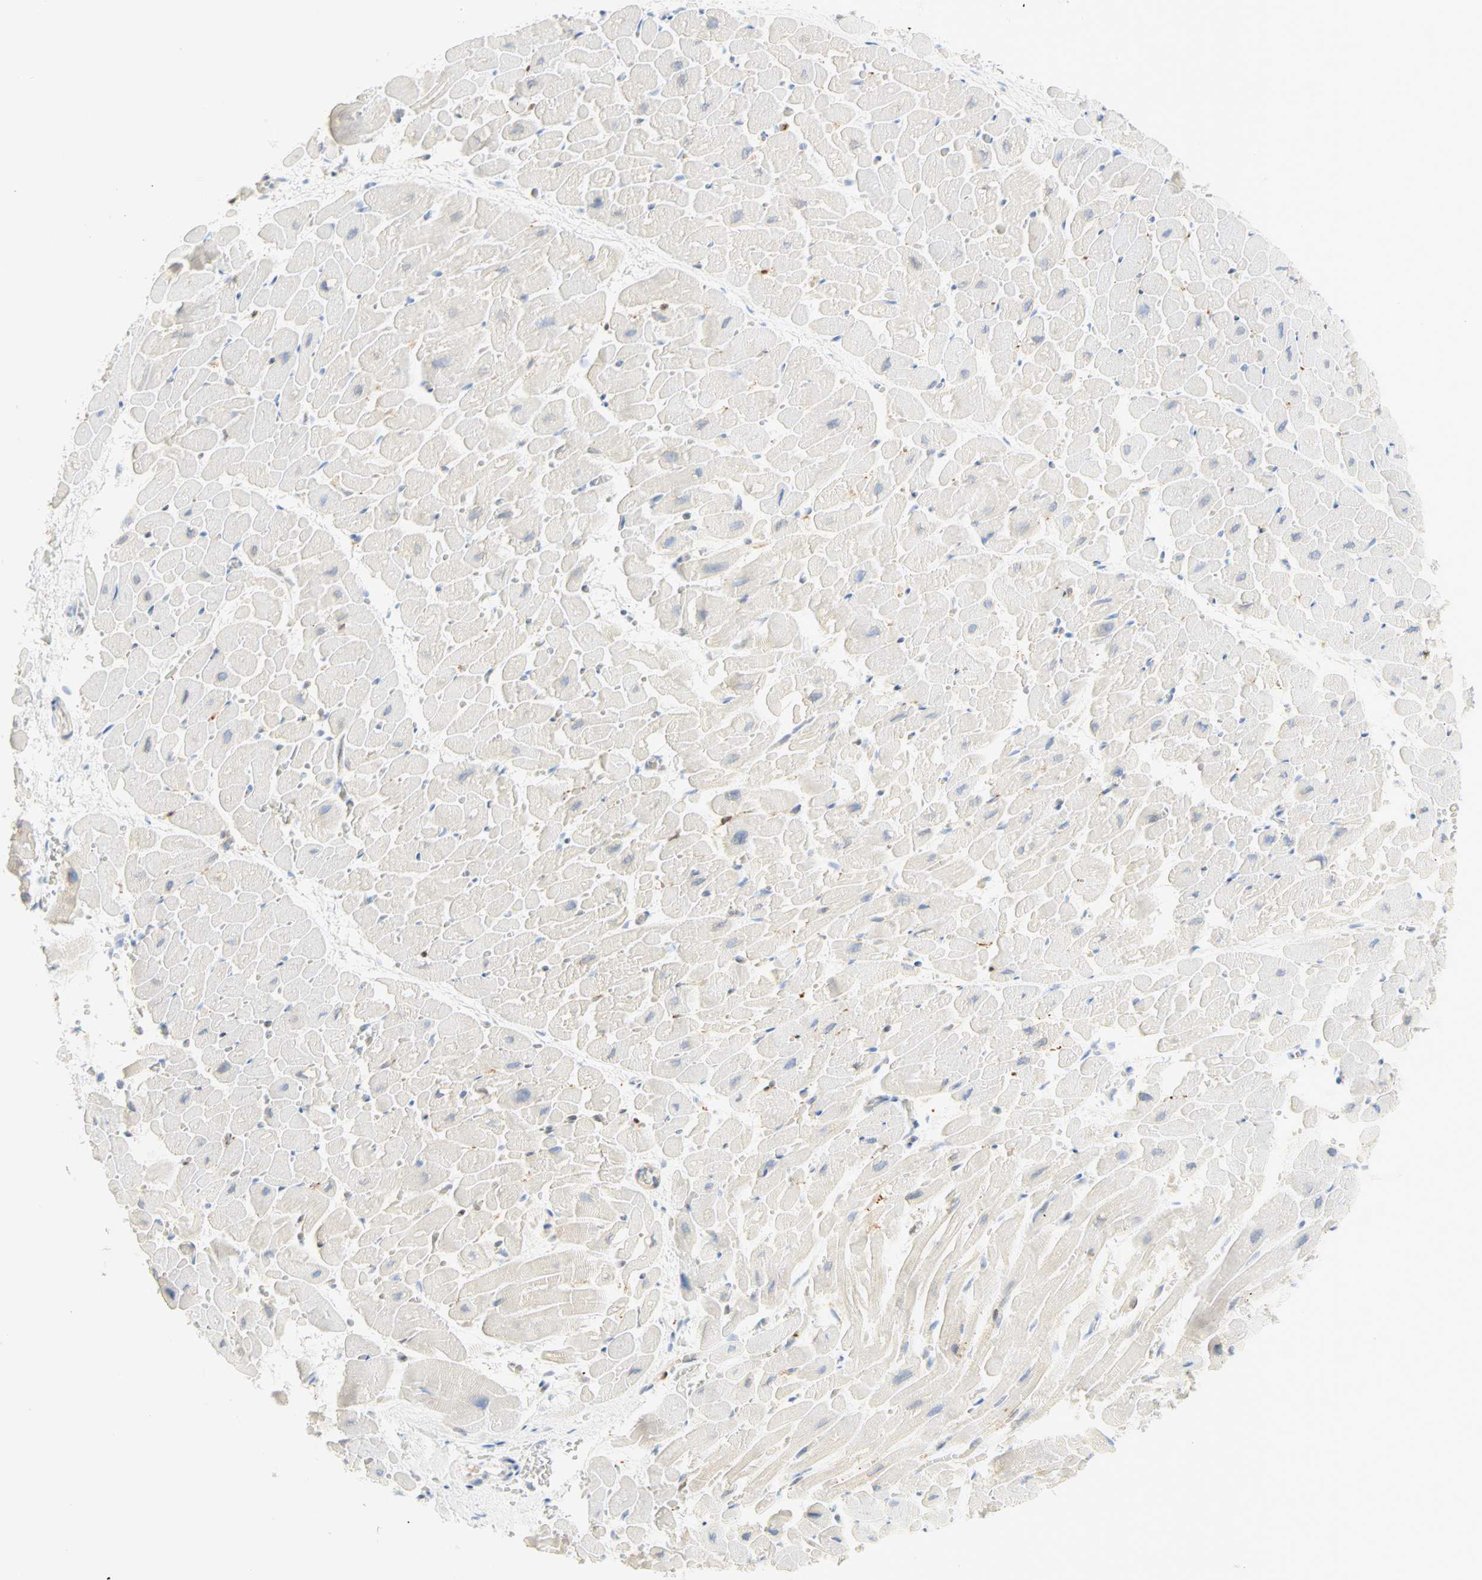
{"staining": {"intensity": "negative", "quantity": "none", "location": "none"}, "tissue": "heart muscle", "cell_type": "Cardiomyocytes", "image_type": "normal", "snomed": [{"axis": "morphology", "description": "Normal tissue, NOS"}, {"axis": "topography", "description": "Heart"}], "caption": "A photomicrograph of heart muscle stained for a protein reveals no brown staining in cardiomyocytes. (DAB immunohistochemistry (IHC) visualized using brightfield microscopy, high magnification).", "gene": "SELENBP1", "patient": {"sex": "male", "age": 45}}